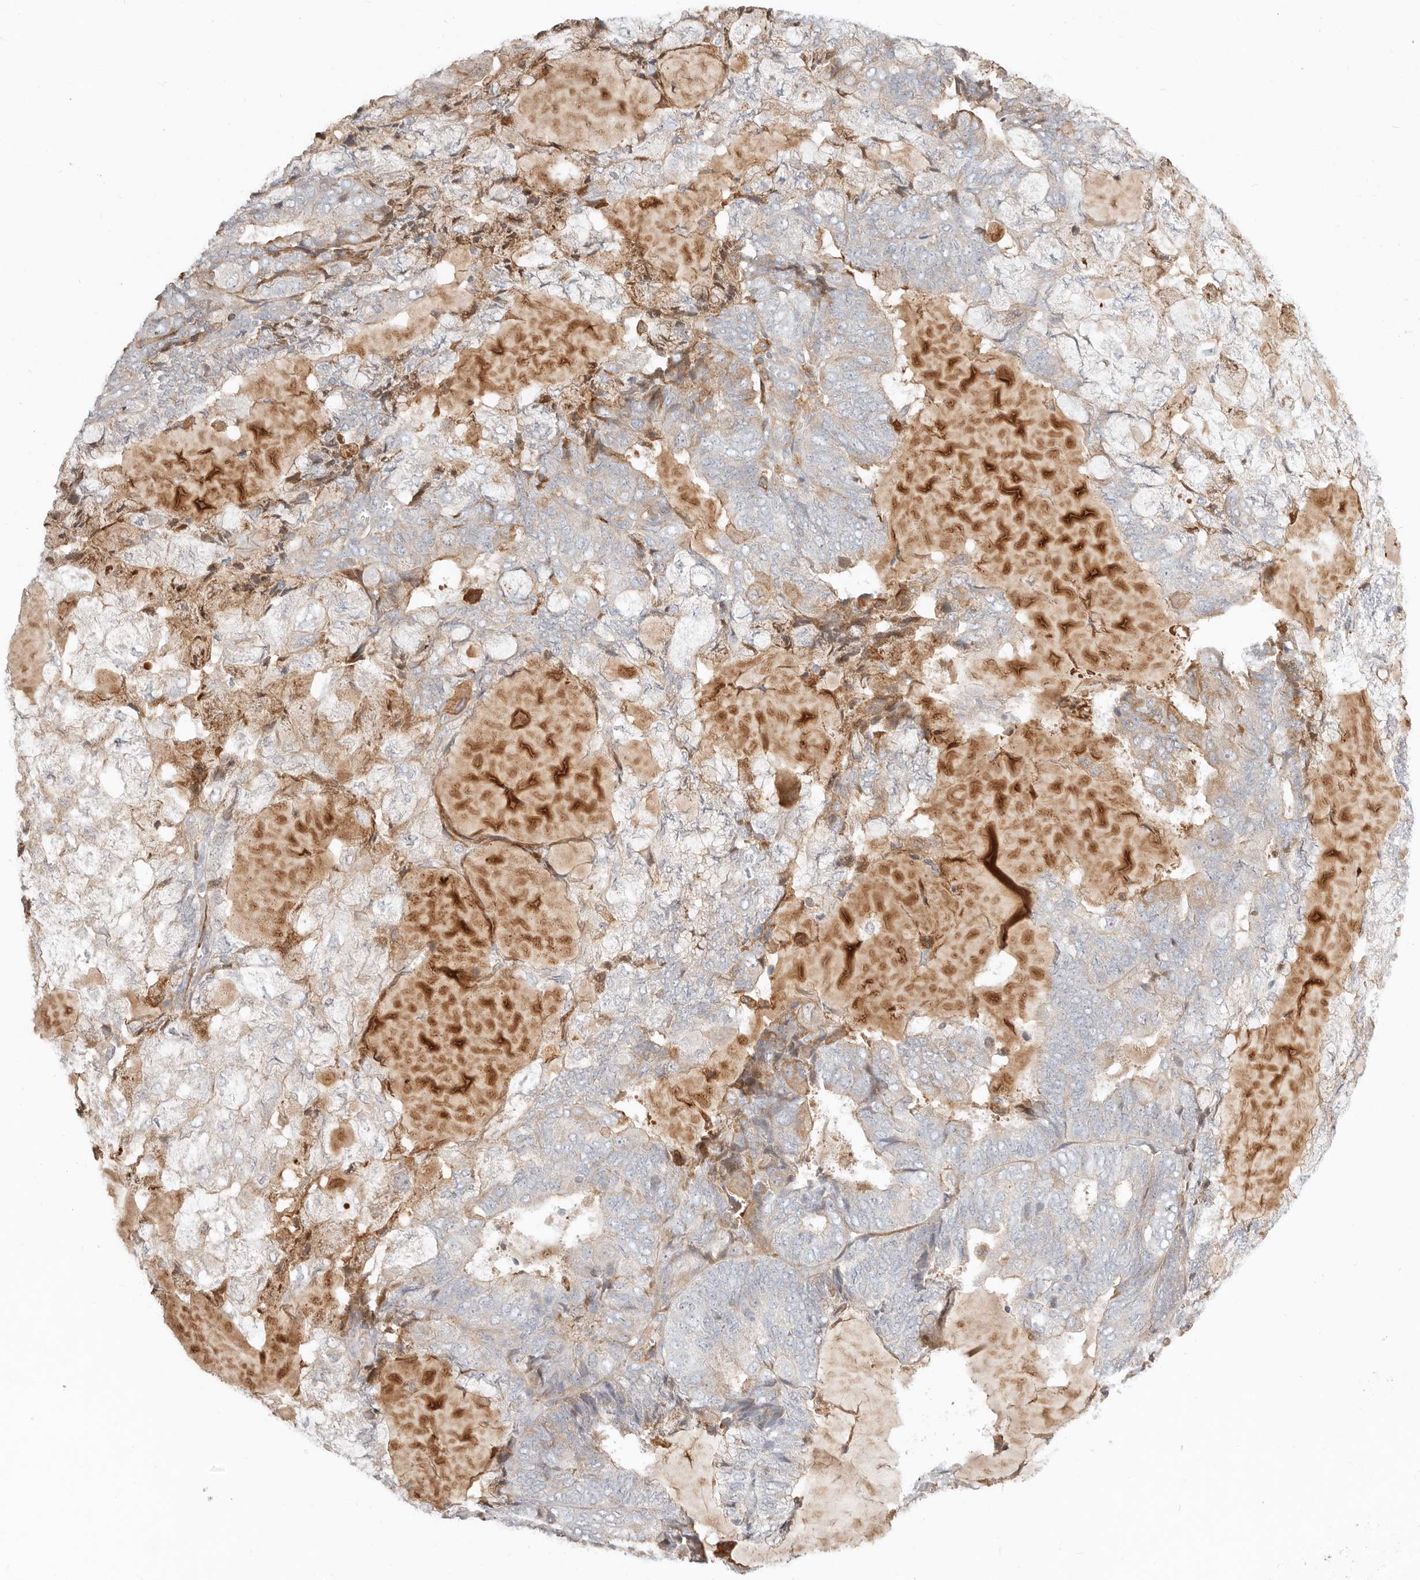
{"staining": {"intensity": "weak", "quantity": "25%-75%", "location": "cytoplasmic/membranous"}, "tissue": "endometrial cancer", "cell_type": "Tumor cells", "image_type": "cancer", "snomed": [{"axis": "morphology", "description": "Adenocarcinoma, NOS"}, {"axis": "topography", "description": "Endometrium"}], "caption": "Protein expression analysis of endometrial cancer (adenocarcinoma) exhibits weak cytoplasmic/membranous expression in approximately 25%-75% of tumor cells.", "gene": "MTFR2", "patient": {"sex": "female", "age": 81}}